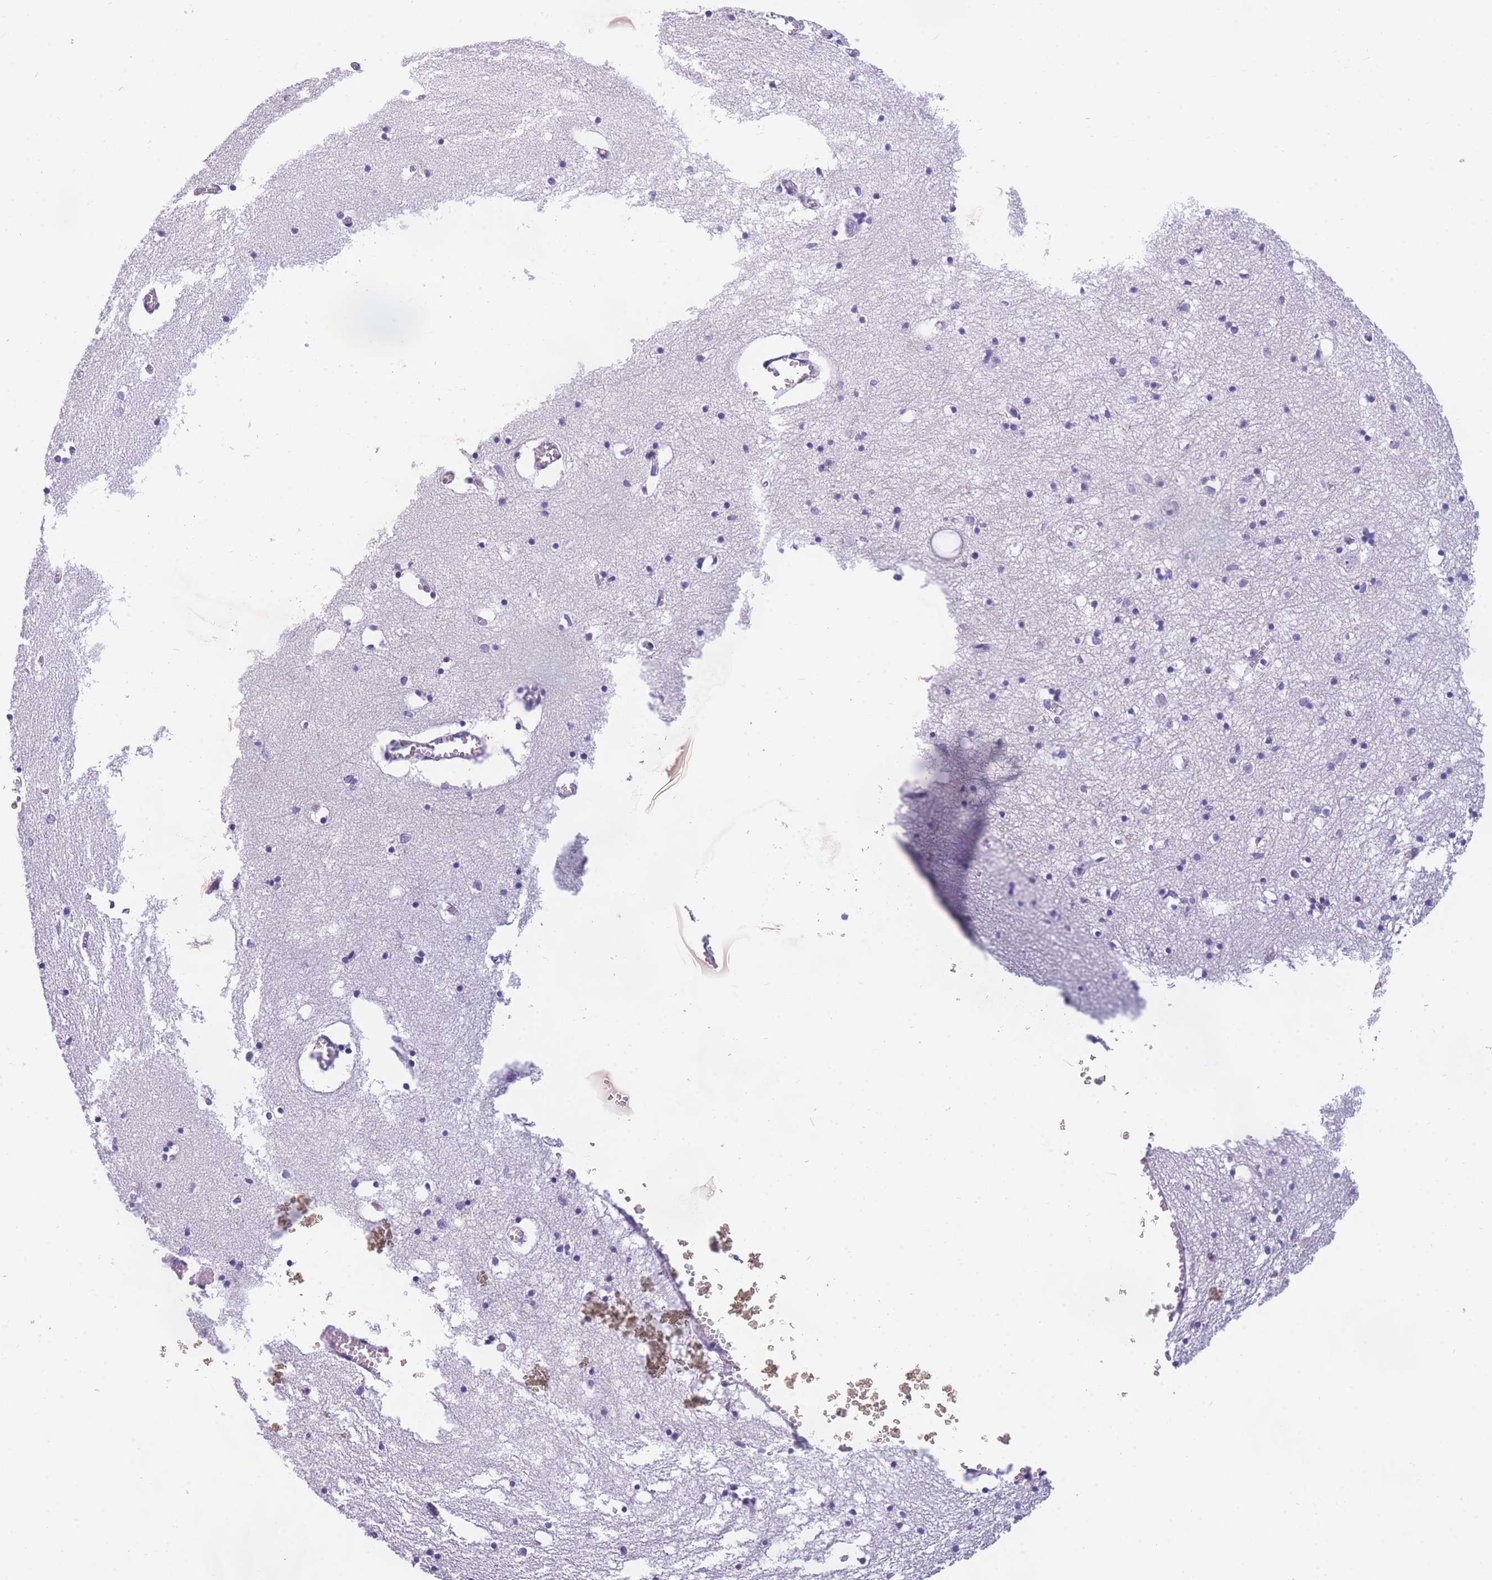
{"staining": {"intensity": "negative", "quantity": "none", "location": "none"}, "tissue": "hippocampus", "cell_type": "Glial cells", "image_type": "normal", "snomed": [{"axis": "morphology", "description": "Normal tissue, NOS"}, {"axis": "topography", "description": "Hippocampus"}], "caption": "Immunohistochemistry histopathology image of unremarkable human hippocampus stained for a protein (brown), which shows no positivity in glial cells.", "gene": "DDX49", "patient": {"sex": "male", "age": 70}}